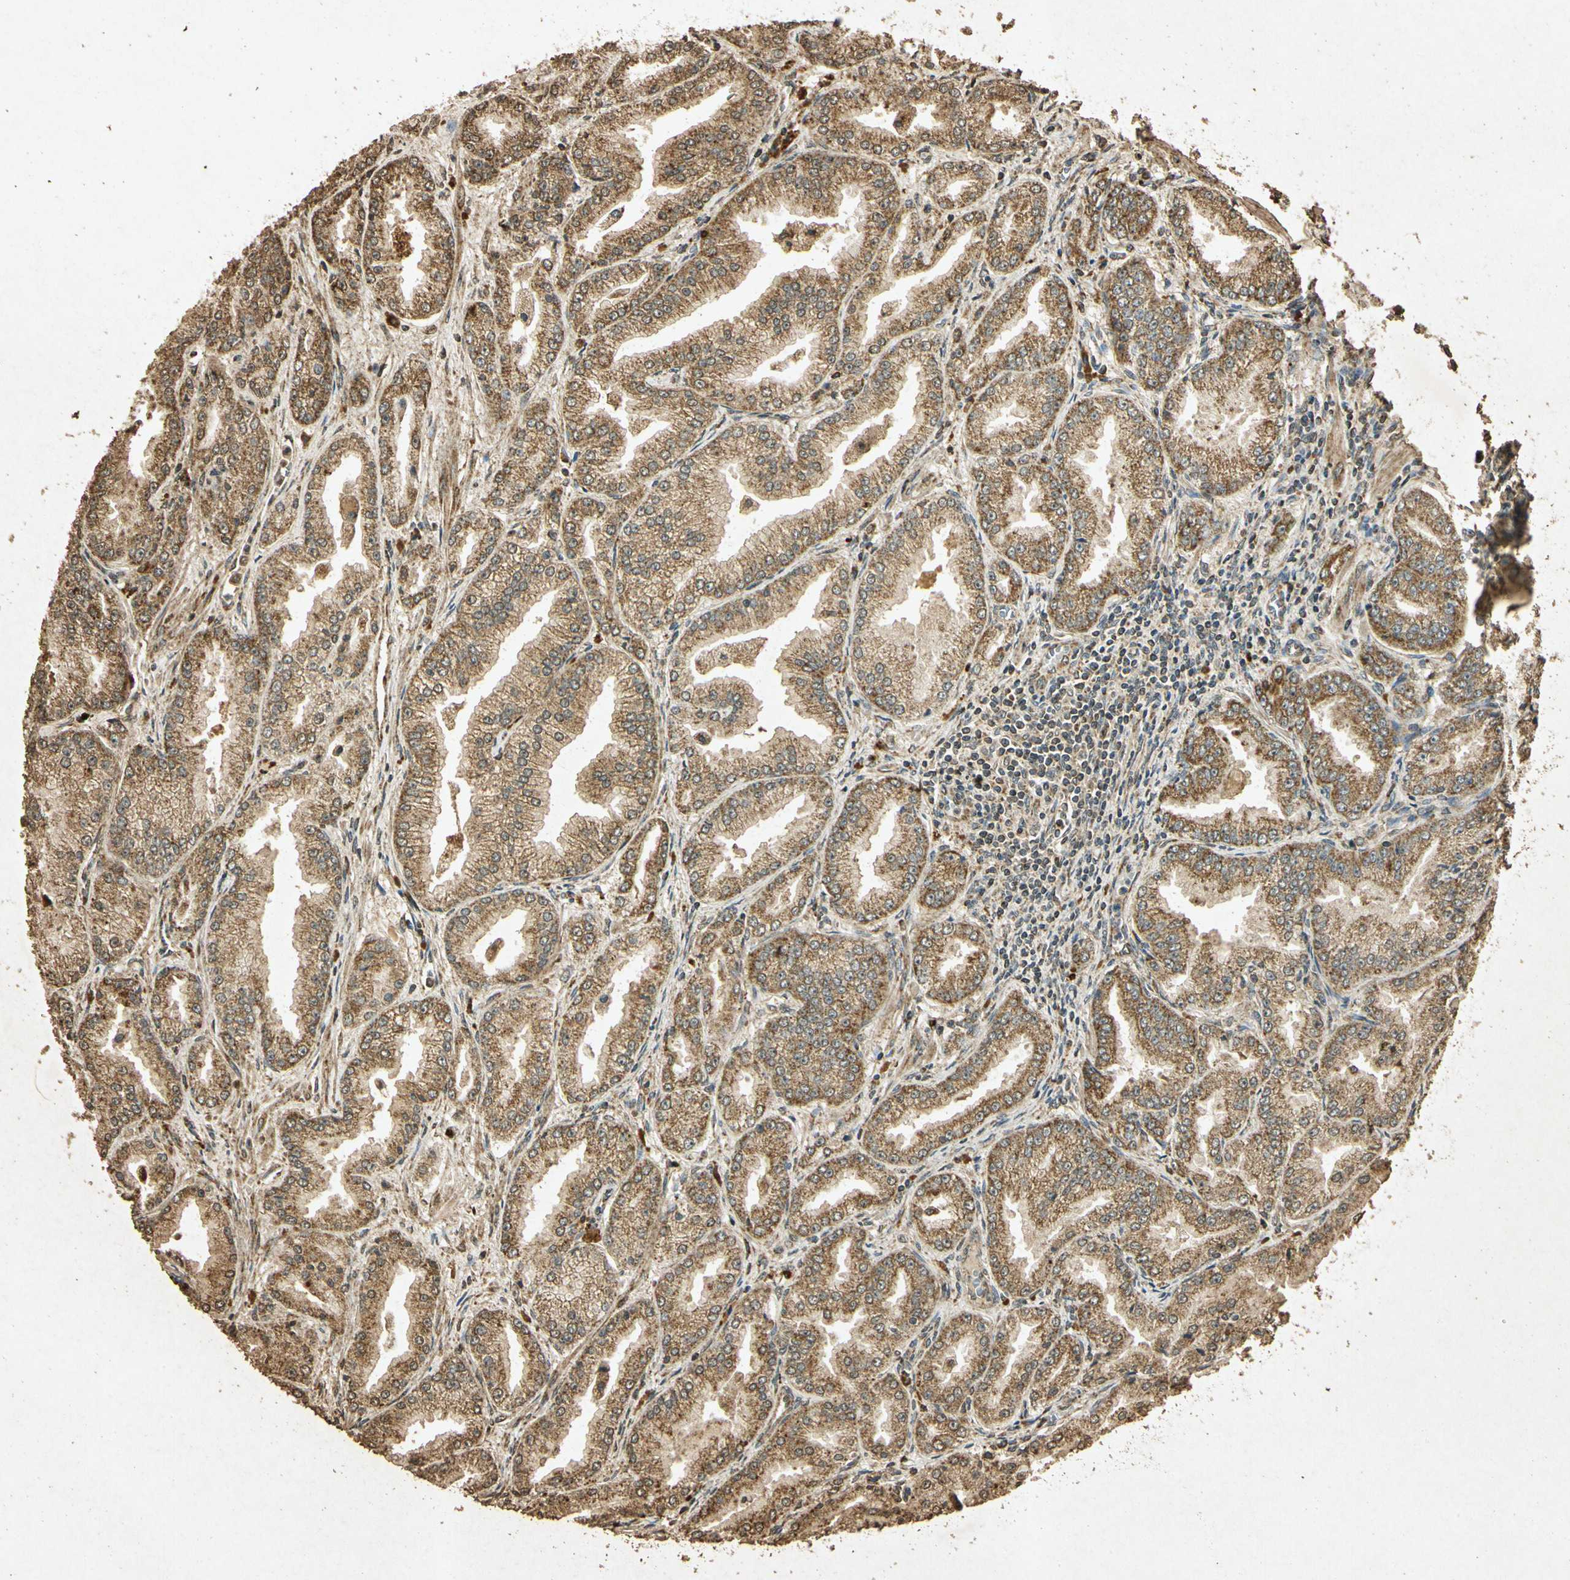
{"staining": {"intensity": "moderate", "quantity": ">75%", "location": "cytoplasmic/membranous"}, "tissue": "prostate cancer", "cell_type": "Tumor cells", "image_type": "cancer", "snomed": [{"axis": "morphology", "description": "Adenocarcinoma, High grade"}, {"axis": "topography", "description": "Prostate"}], "caption": "This photomicrograph reveals immunohistochemistry (IHC) staining of human prostate cancer, with medium moderate cytoplasmic/membranous staining in approximately >75% of tumor cells.", "gene": "PRDX3", "patient": {"sex": "male", "age": 61}}